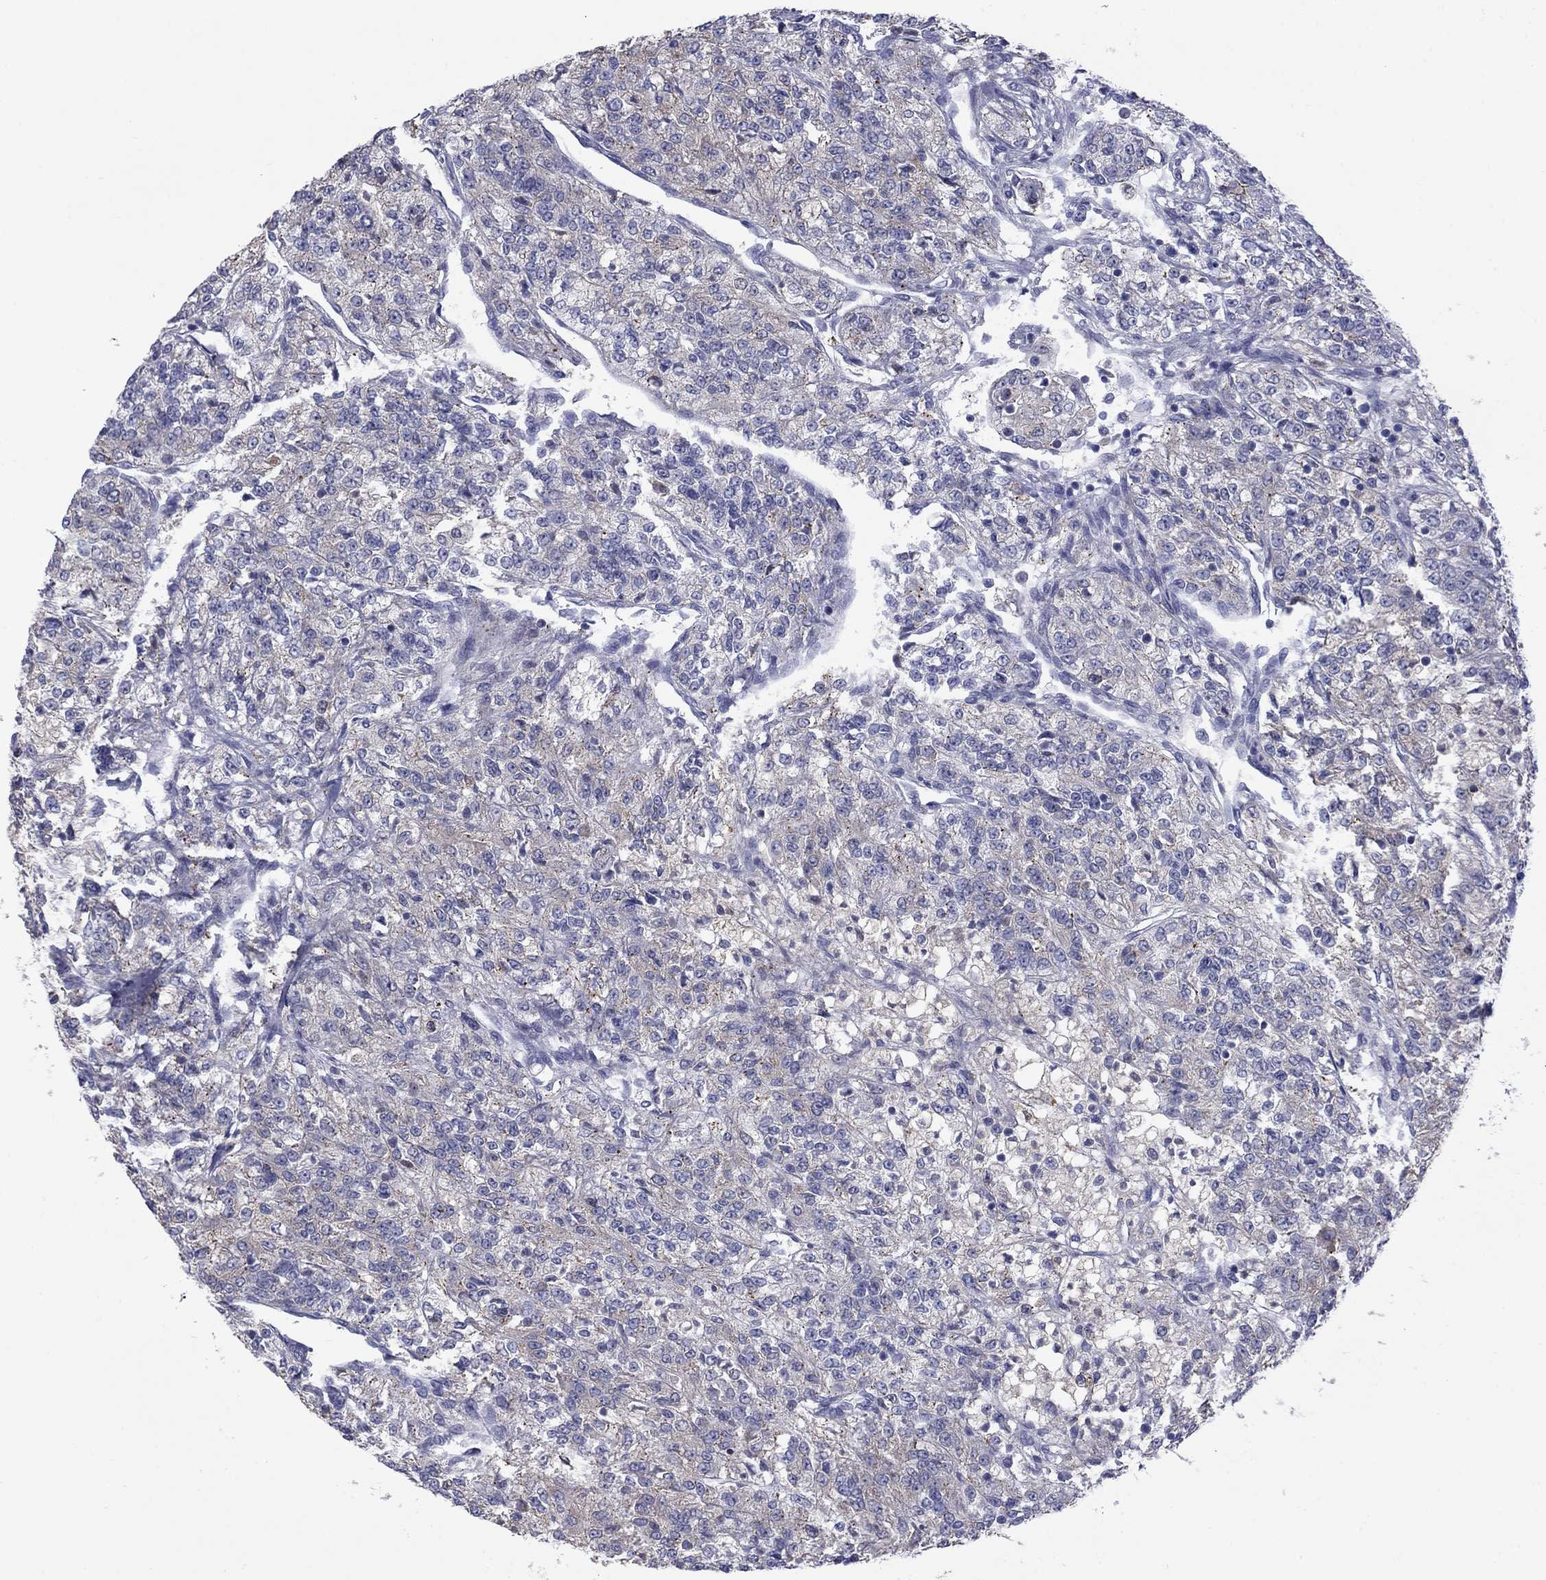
{"staining": {"intensity": "negative", "quantity": "none", "location": "none"}, "tissue": "renal cancer", "cell_type": "Tumor cells", "image_type": "cancer", "snomed": [{"axis": "morphology", "description": "Adenocarcinoma, NOS"}, {"axis": "topography", "description": "Kidney"}], "caption": "IHC photomicrograph of neoplastic tissue: human renal adenocarcinoma stained with DAB (3,3'-diaminobenzidine) displays no significant protein expression in tumor cells. Brightfield microscopy of IHC stained with DAB (brown) and hematoxylin (blue), captured at high magnification.", "gene": "TMPRSS11A", "patient": {"sex": "female", "age": 63}}